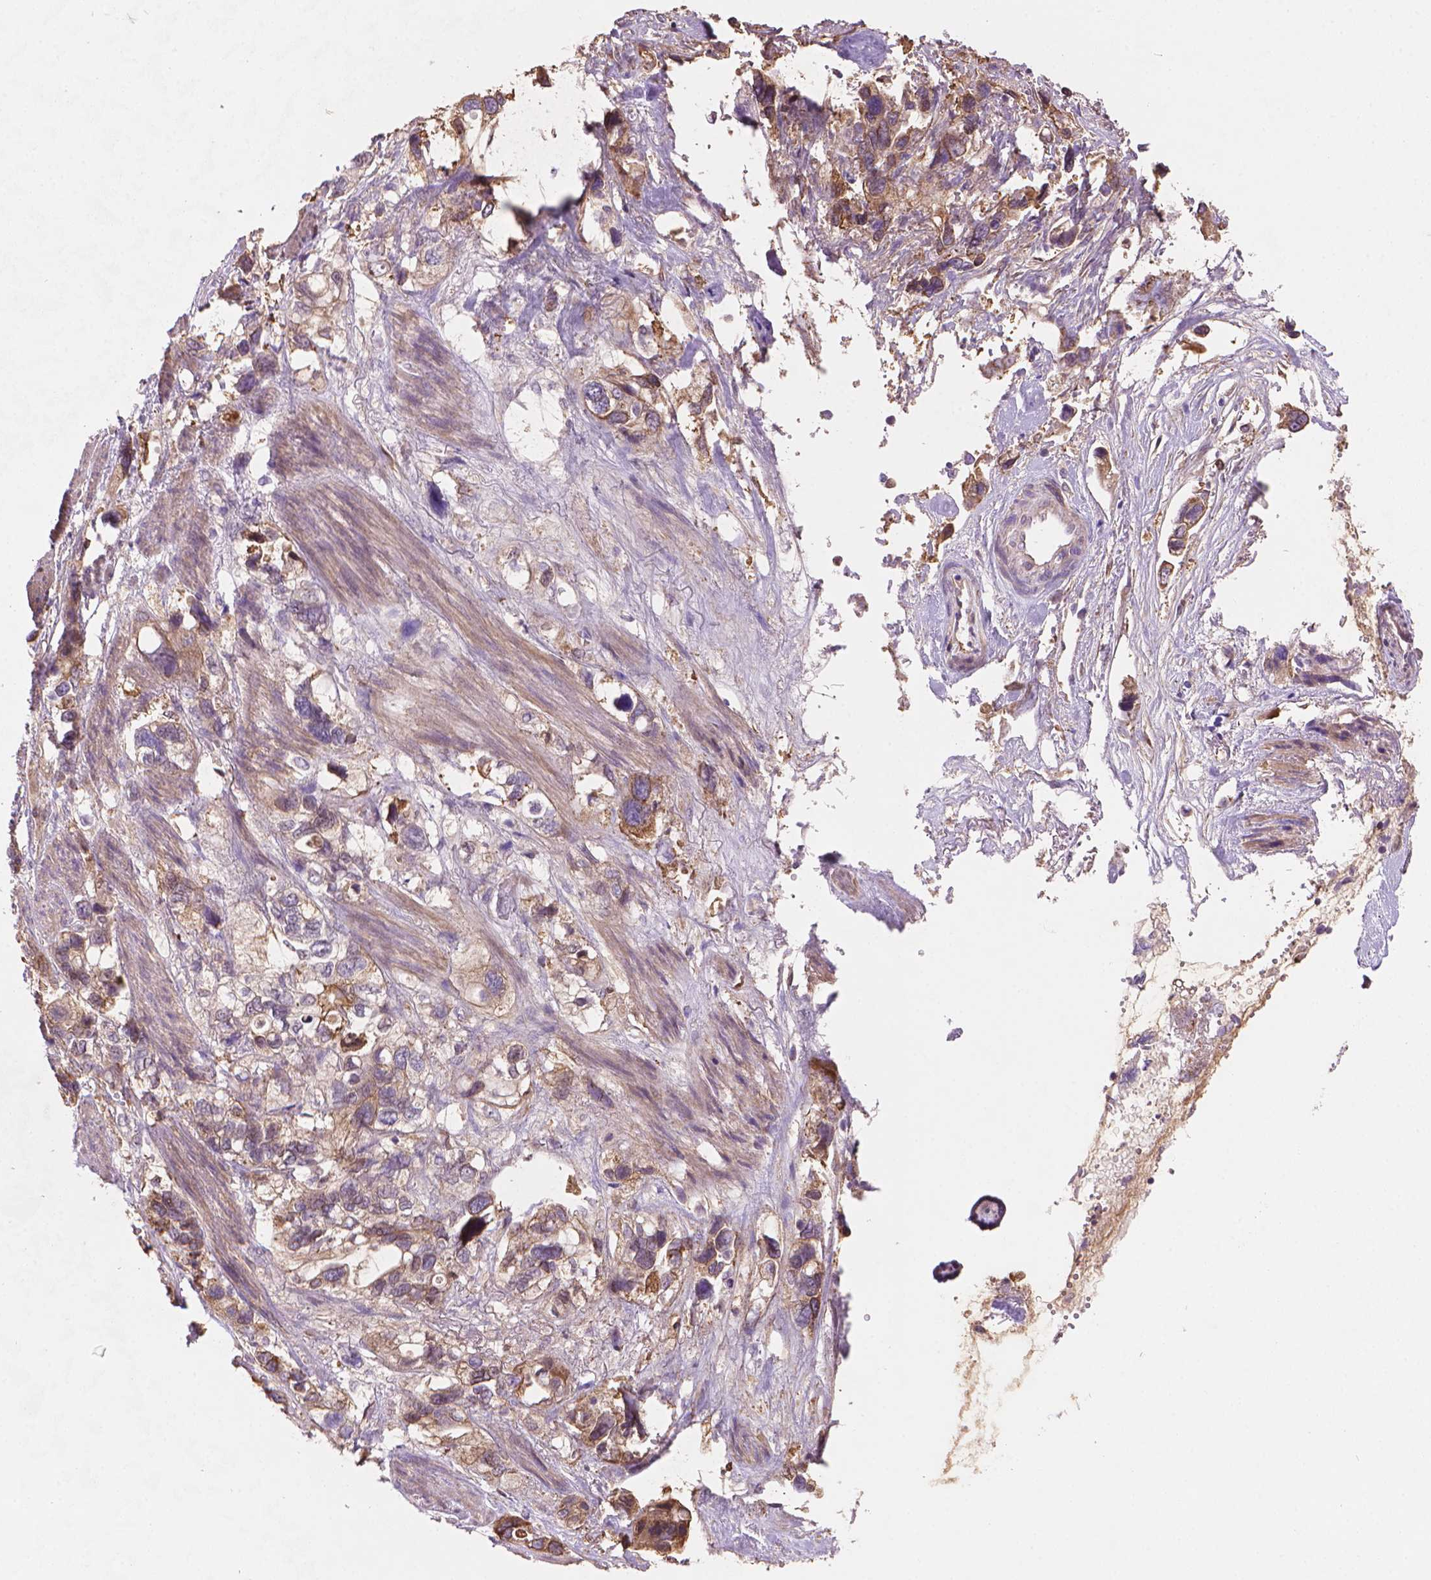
{"staining": {"intensity": "moderate", "quantity": "25%-75%", "location": "cytoplasmic/membranous"}, "tissue": "stomach cancer", "cell_type": "Tumor cells", "image_type": "cancer", "snomed": [{"axis": "morphology", "description": "Adenocarcinoma, NOS"}, {"axis": "topography", "description": "Stomach, upper"}], "caption": "Approximately 25%-75% of tumor cells in human stomach cancer (adenocarcinoma) exhibit moderate cytoplasmic/membranous protein expression as visualized by brown immunohistochemical staining.", "gene": "AMMECR1", "patient": {"sex": "female", "age": 81}}